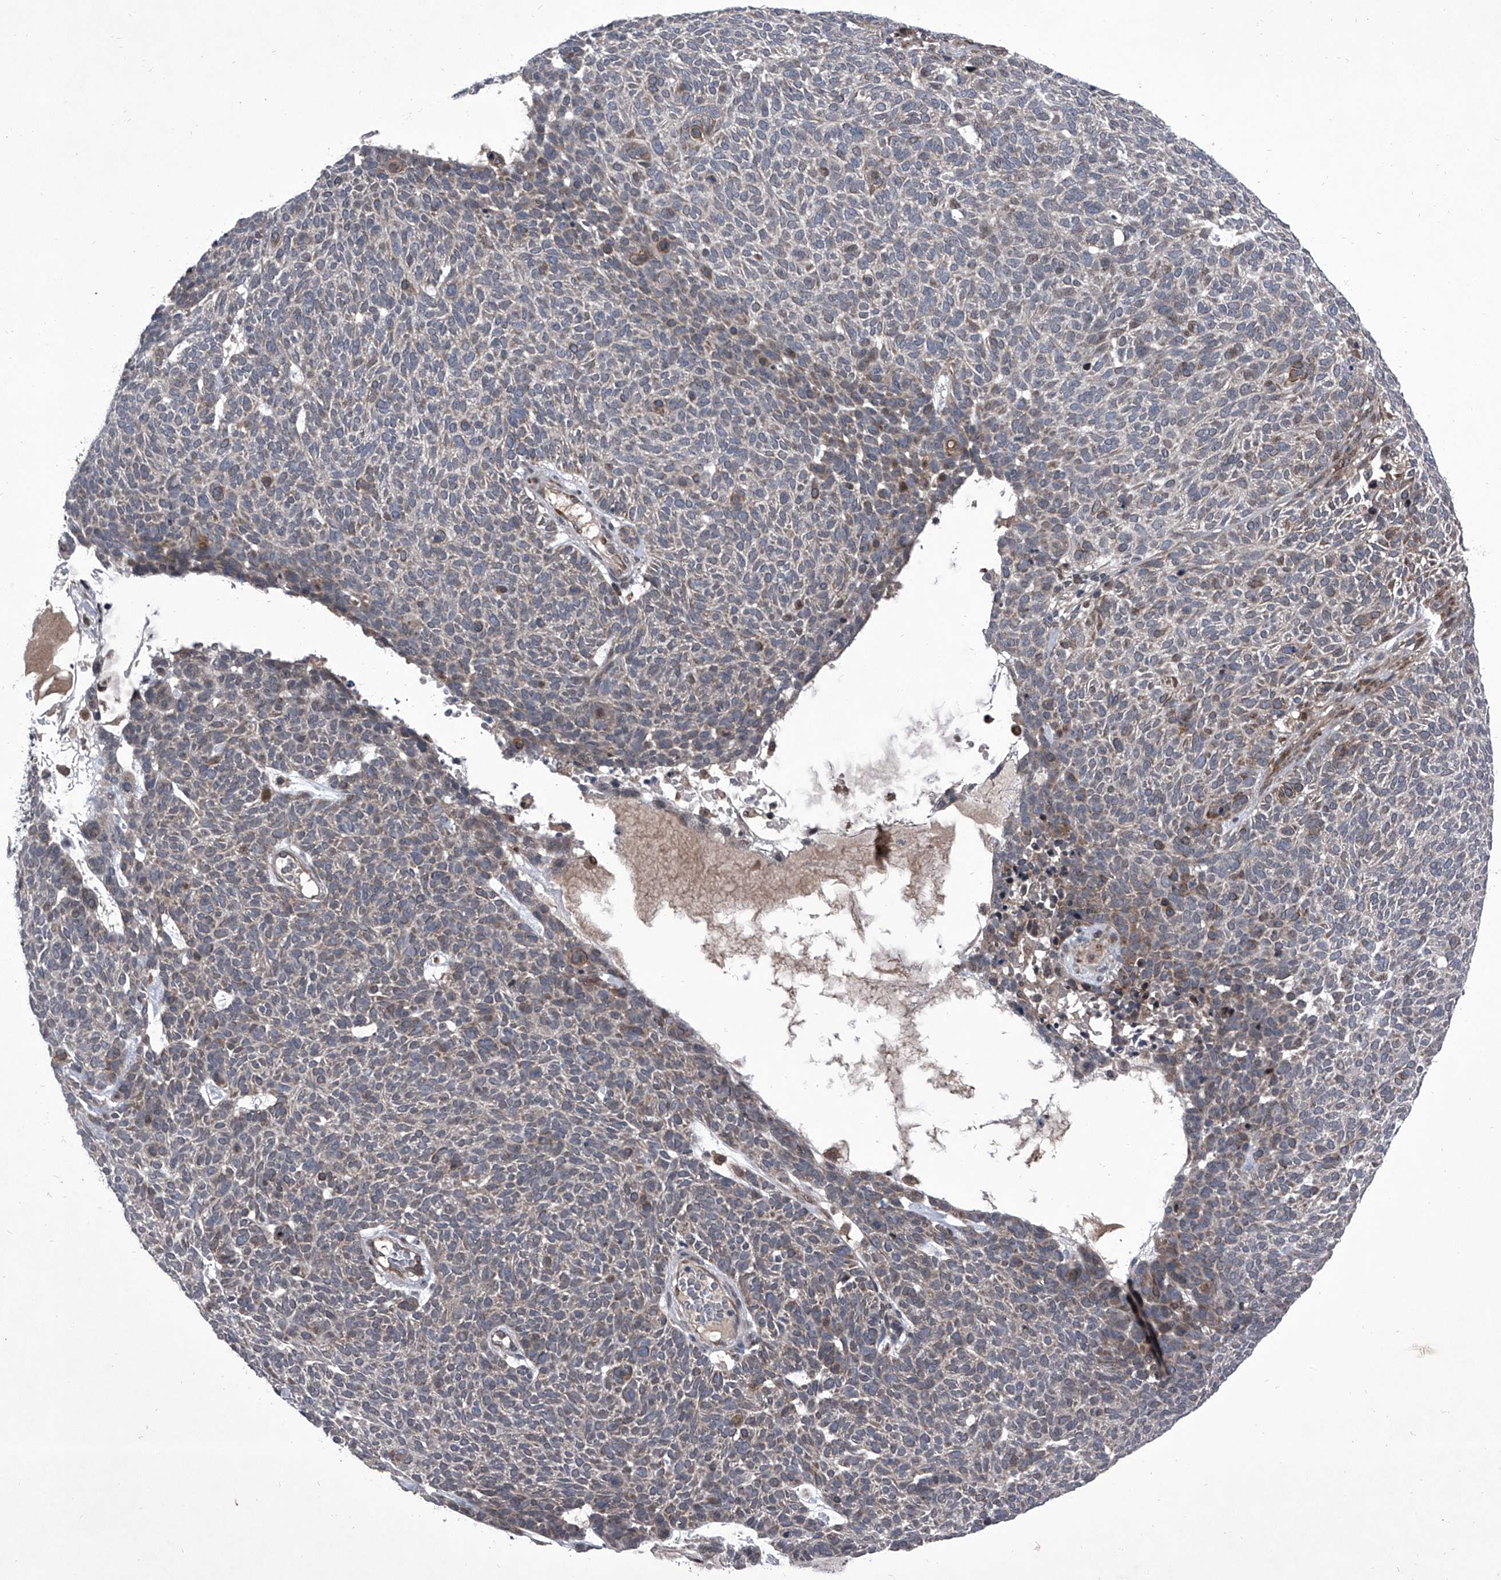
{"staining": {"intensity": "weak", "quantity": "<25%", "location": "cytoplasmic/membranous"}, "tissue": "skin cancer", "cell_type": "Tumor cells", "image_type": "cancer", "snomed": [{"axis": "morphology", "description": "Squamous cell carcinoma, NOS"}, {"axis": "topography", "description": "Skin"}], "caption": "Tumor cells are negative for brown protein staining in squamous cell carcinoma (skin).", "gene": "ELK4", "patient": {"sex": "female", "age": 90}}